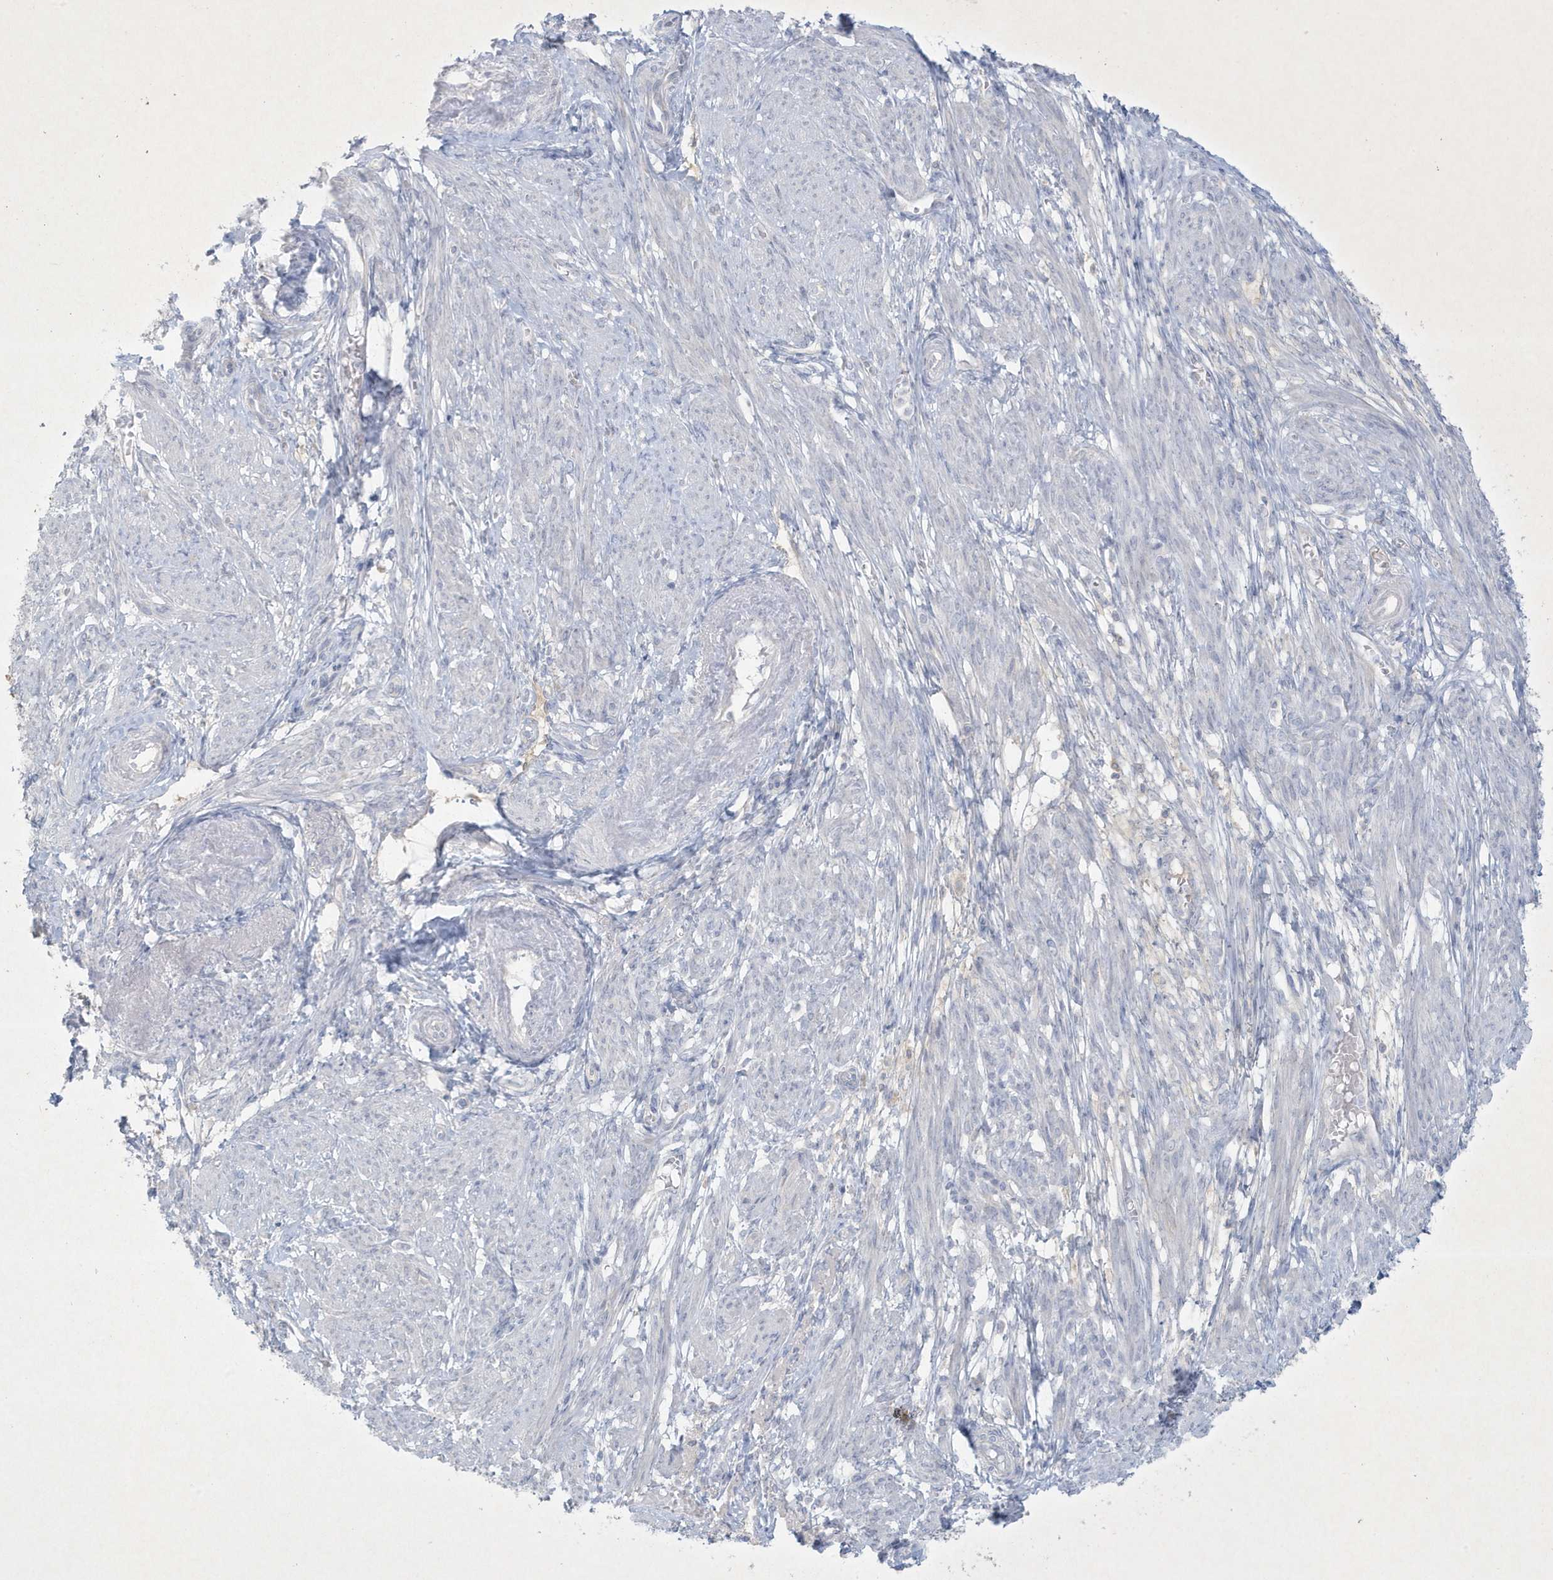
{"staining": {"intensity": "negative", "quantity": "none", "location": "none"}, "tissue": "smooth muscle", "cell_type": "Smooth muscle cells", "image_type": "normal", "snomed": [{"axis": "morphology", "description": "Normal tissue, NOS"}, {"axis": "topography", "description": "Smooth muscle"}], "caption": "IHC of benign human smooth muscle exhibits no positivity in smooth muscle cells. (Immunohistochemistry, brightfield microscopy, high magnification).", "gene": "CCDC24", "patient": {"sex": "female", "age": 39}}